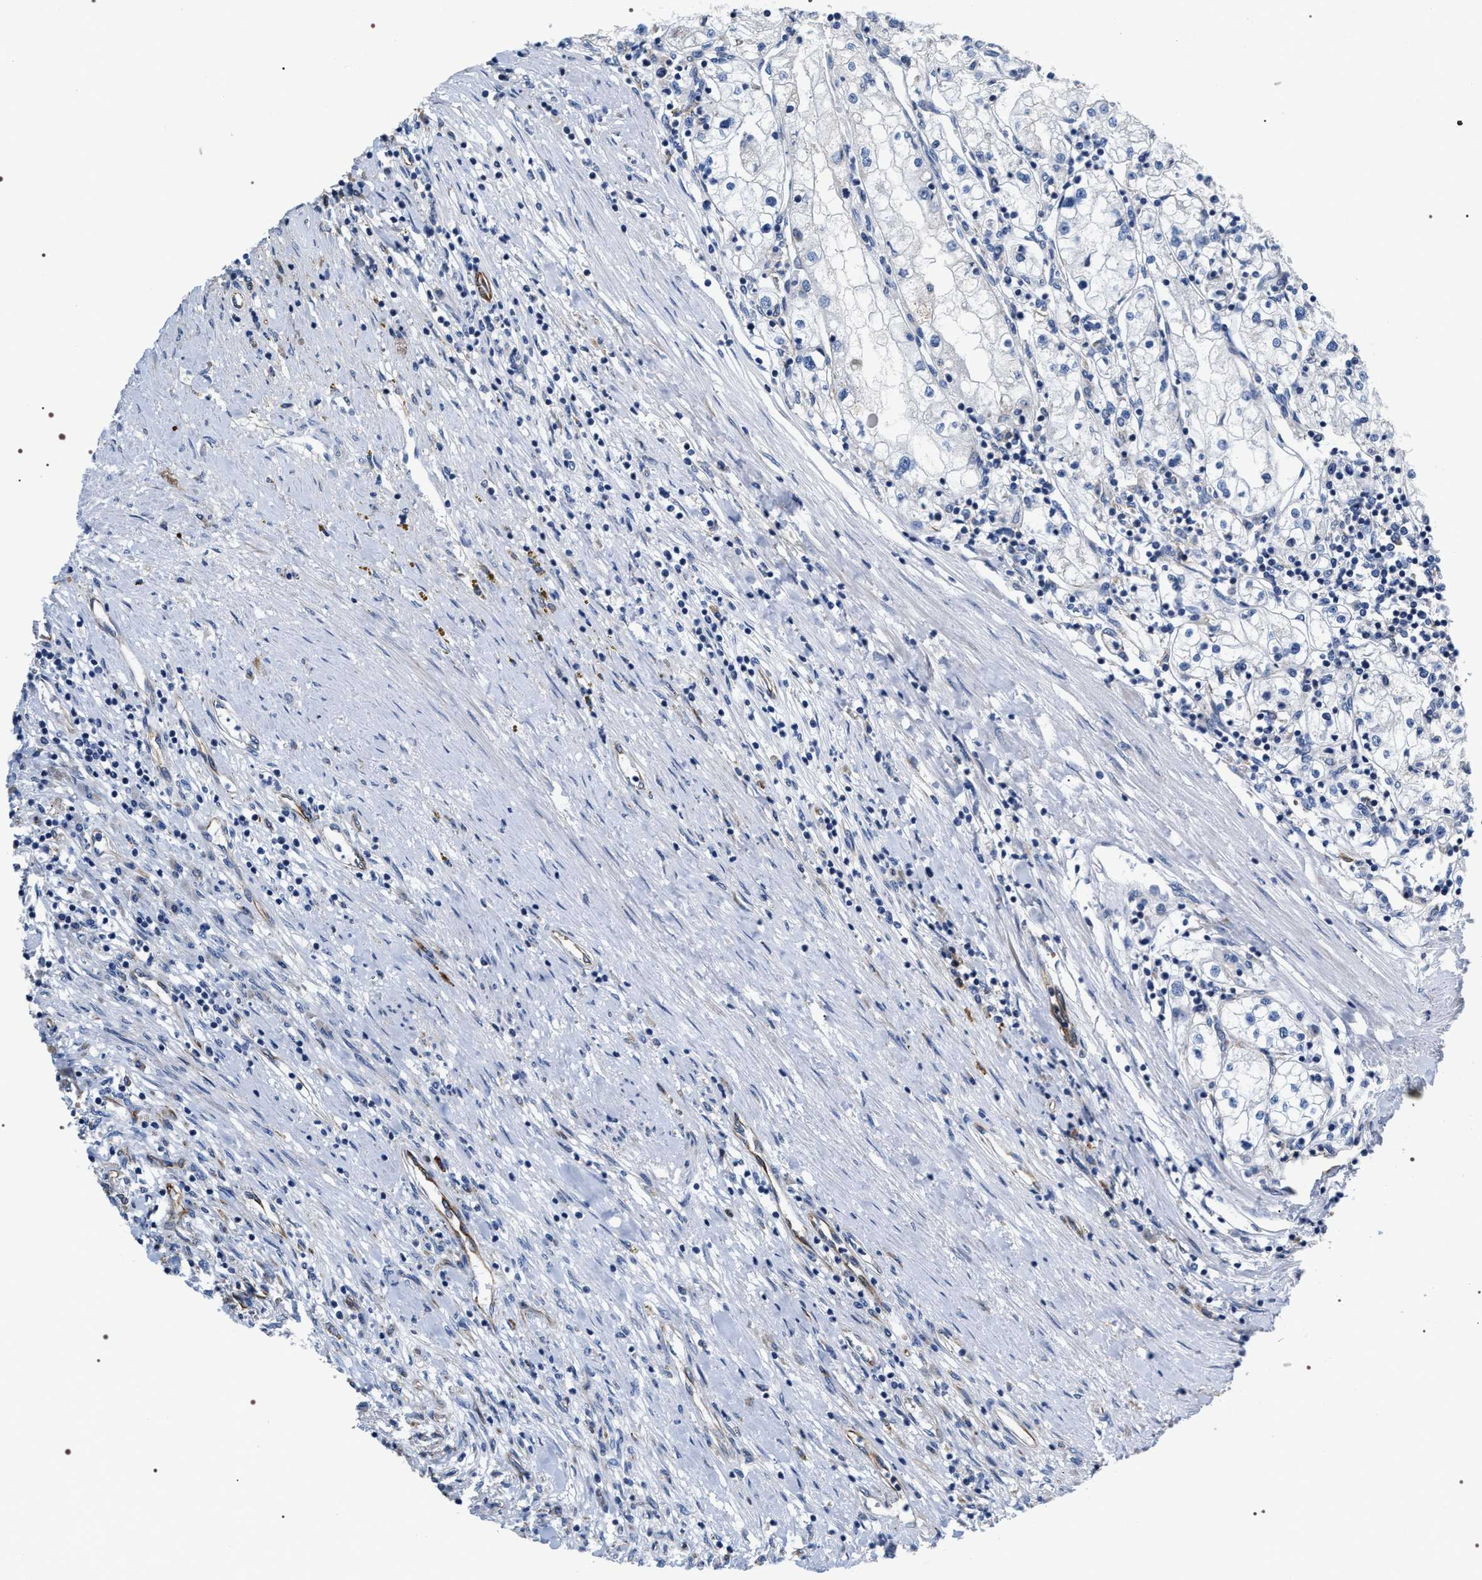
{"staining": {"intensity": "negative", "quantity": "none", "location": "none"}, "tissue": "renal cancer", "cell_type": "Tumor cells", "image_type": "cancer", "snomed": [{"axis": "morphology", "description": "Adenocarcinoma, NOS"}, {"axis": "topography", "description": "Kidney"}], "caption": "The photomicrograph displays no staining of tumor cells in renal adenocarcinoma.", "gene": "PKD1L1", "patient": {"sex": "male", "age": 68}}